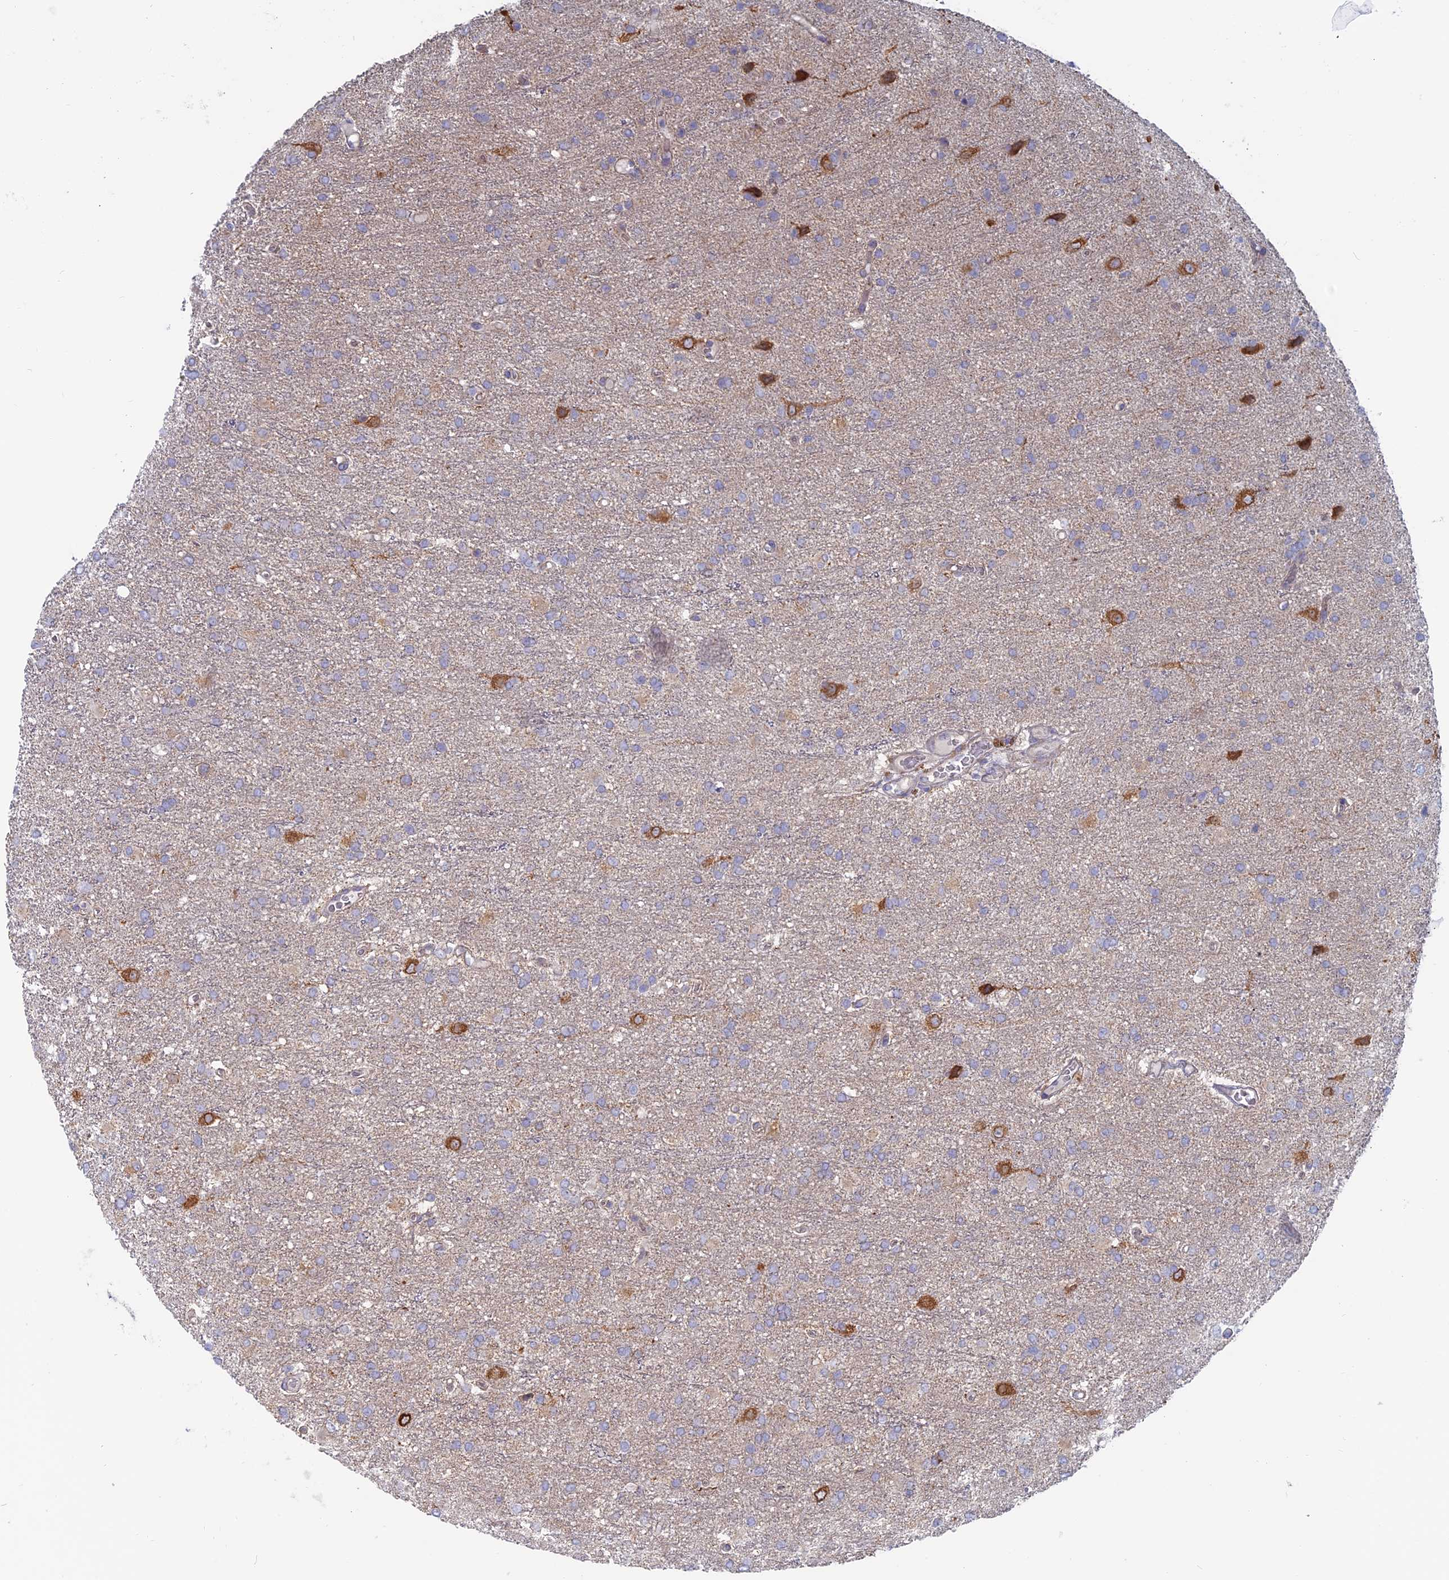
{"staining": {"intensity": "negative", "quantity": "none", "location": "none"}, "tissue": "glioma", "cell_type": "Tumor cells", "image_type": "cancer", "snomed": [{"axis": "morphology", "description": "Glioma, malignant, High grade"}, {"axis": "topography", "description": "Brain"}], "caption": "High-grade glioma (malignant) was stained to show a protein in brown. There is no significant positivity in tumor cells. Nuclei are stained in blue.", "gene": "TBC1D30", "patient": {"sex": "female", "age": 74}}